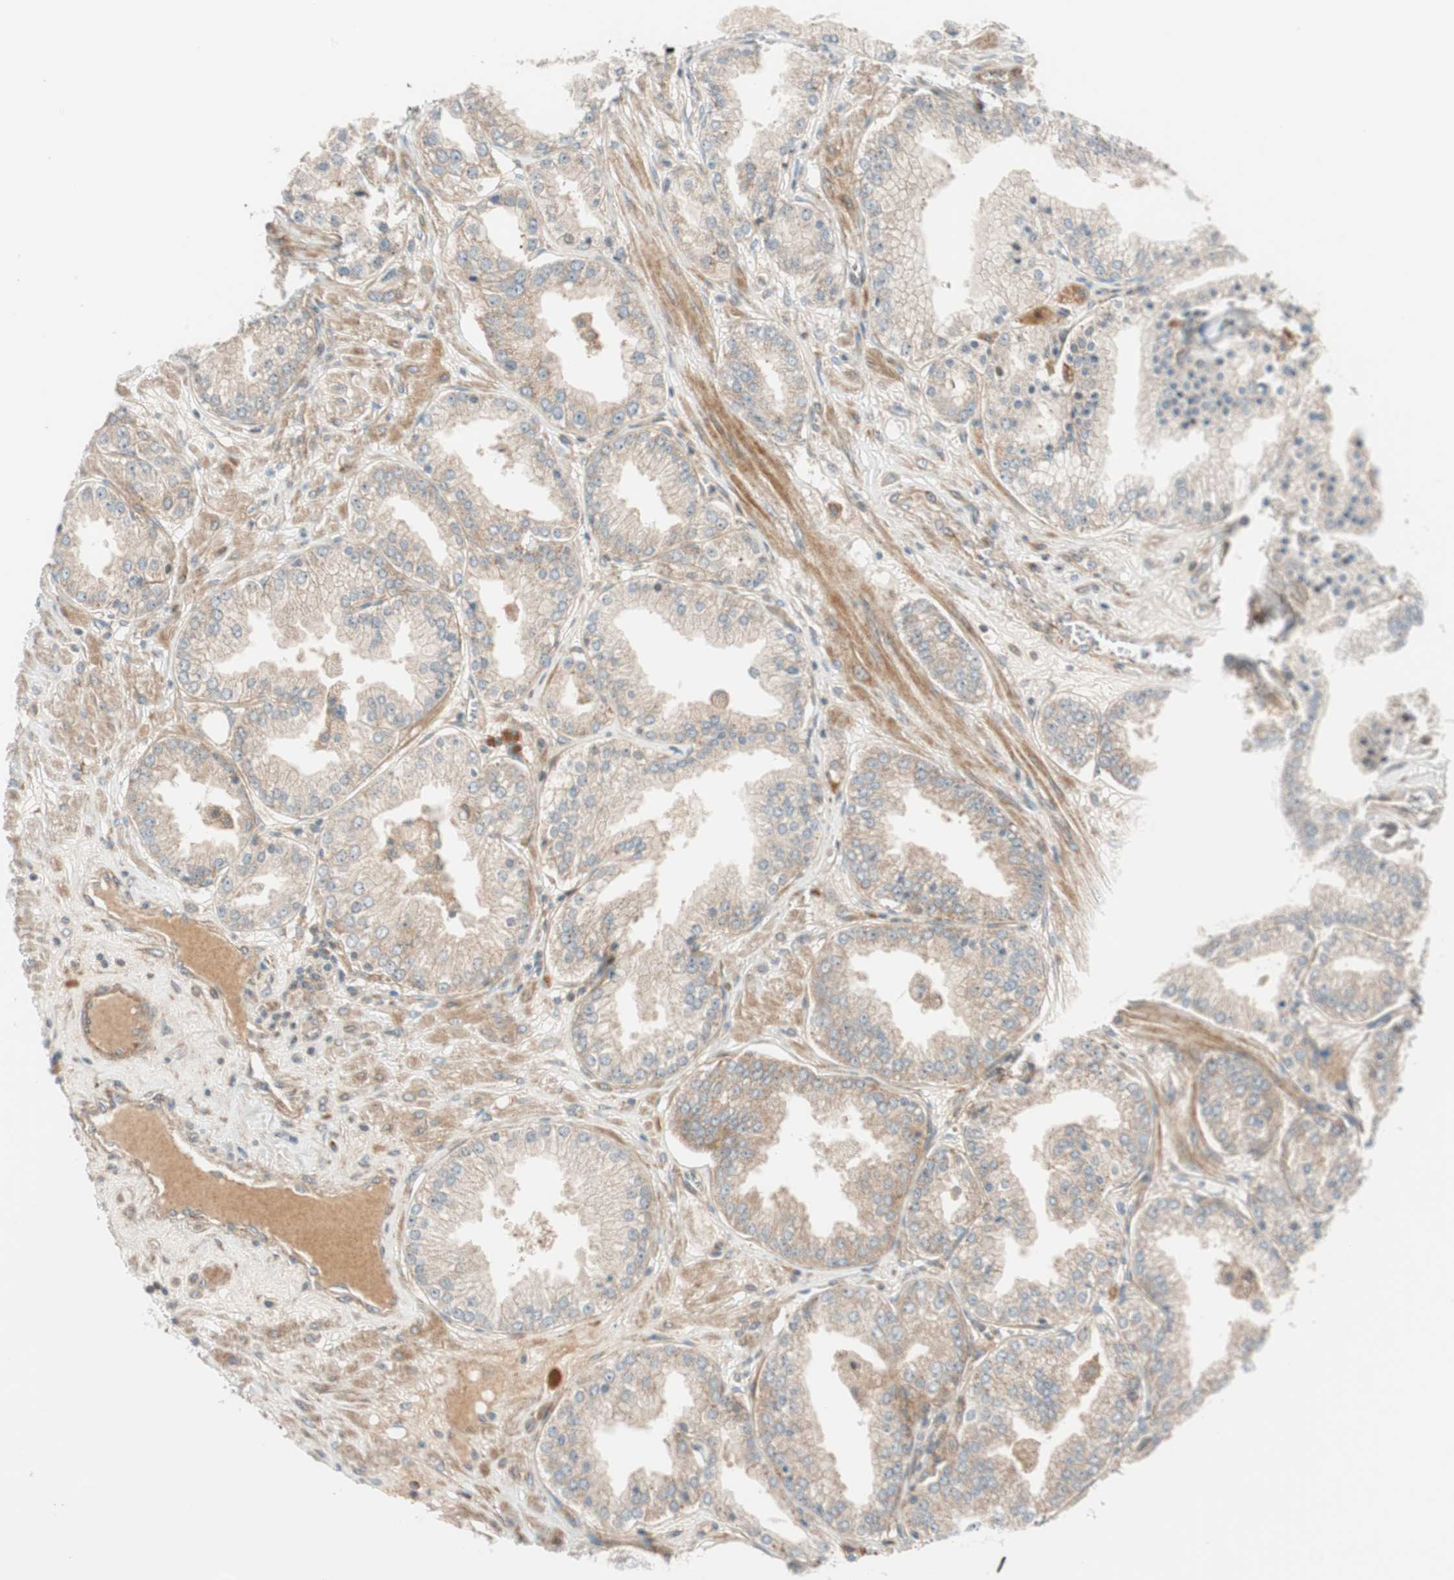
{"staining": {"intensity": "weak", "quantity": ">75%", "location": "cytoplasmic/membranous"}, "tissue": "prostate cancer", "cell_type": "Tumor cells", "image_type": "cancer", "snomed": [{"axis": "morphology", "description": "Adenocarcinoma, High grade"}, {"axis": "topography", "description": "Prostate"}], "caption": "About >75% of tumor cells in prostate cancer display weak cytoplasmic/membranous protein expression as visualized by brown immunohistochemical staining.", "gene": "ABI1", "patient": {"sex": "male", "age": 61}}